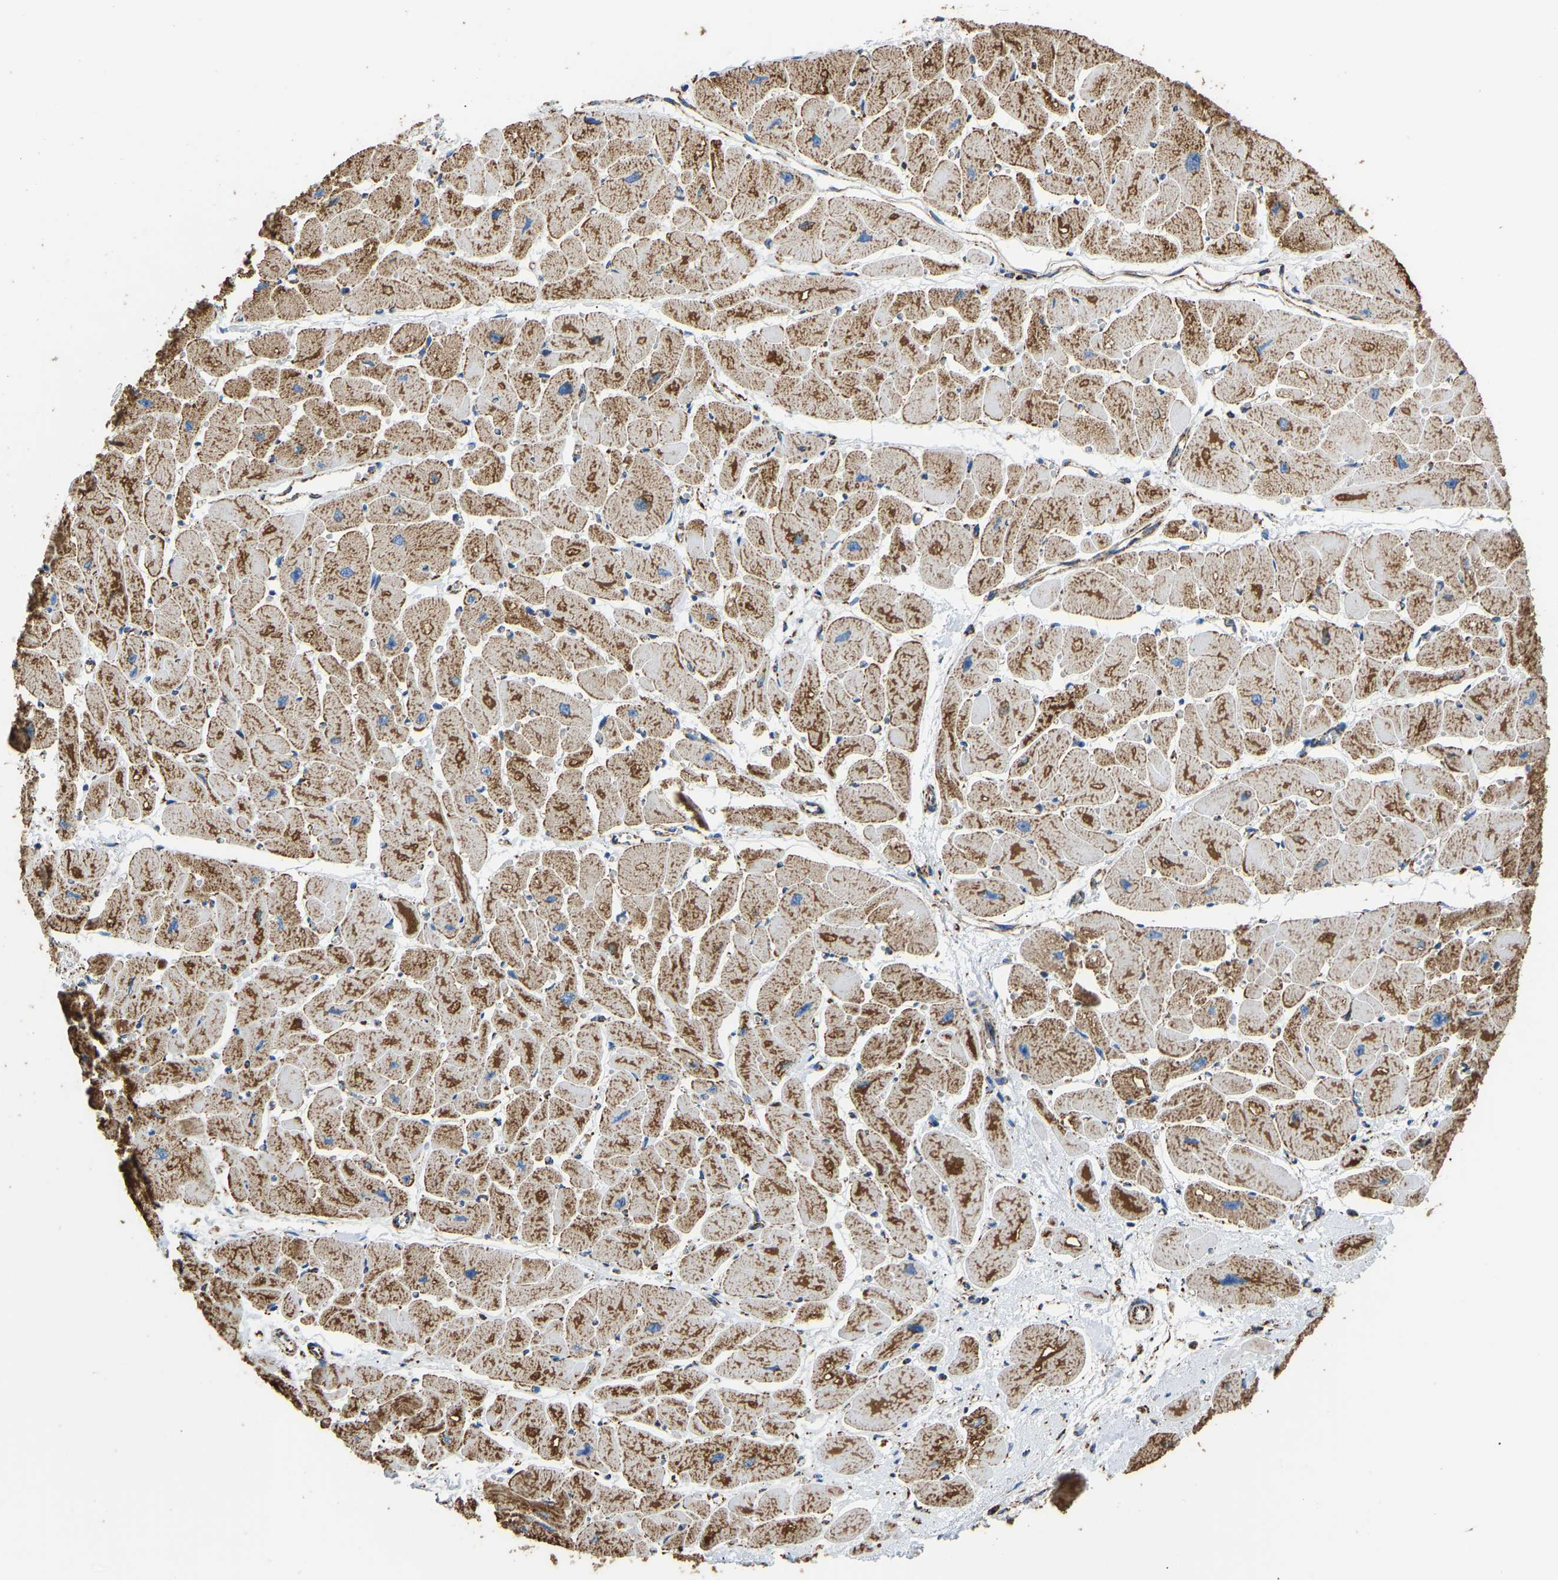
{"staining": {"intensity": "moderate", "quantity": ">75%", "location": "cytoplasmic/membranous"}, "tissue": "heart muscle", "cell_type": "Cardiomyocytes", "image_type": "normal", "snomed": [{"axis": "morphology", "description": "Normal tissue, NOS"}, {"axis": "topography", "description": "Heart"}], "caption": "Immunohistochemical staining of benign heart muscle exhibits moderate cytoplasmic/membranous protein staining in approximately >75% of cardiomyocytes.", "gene": "IRX6", "patient": {"sex": "female", "age": 54}}